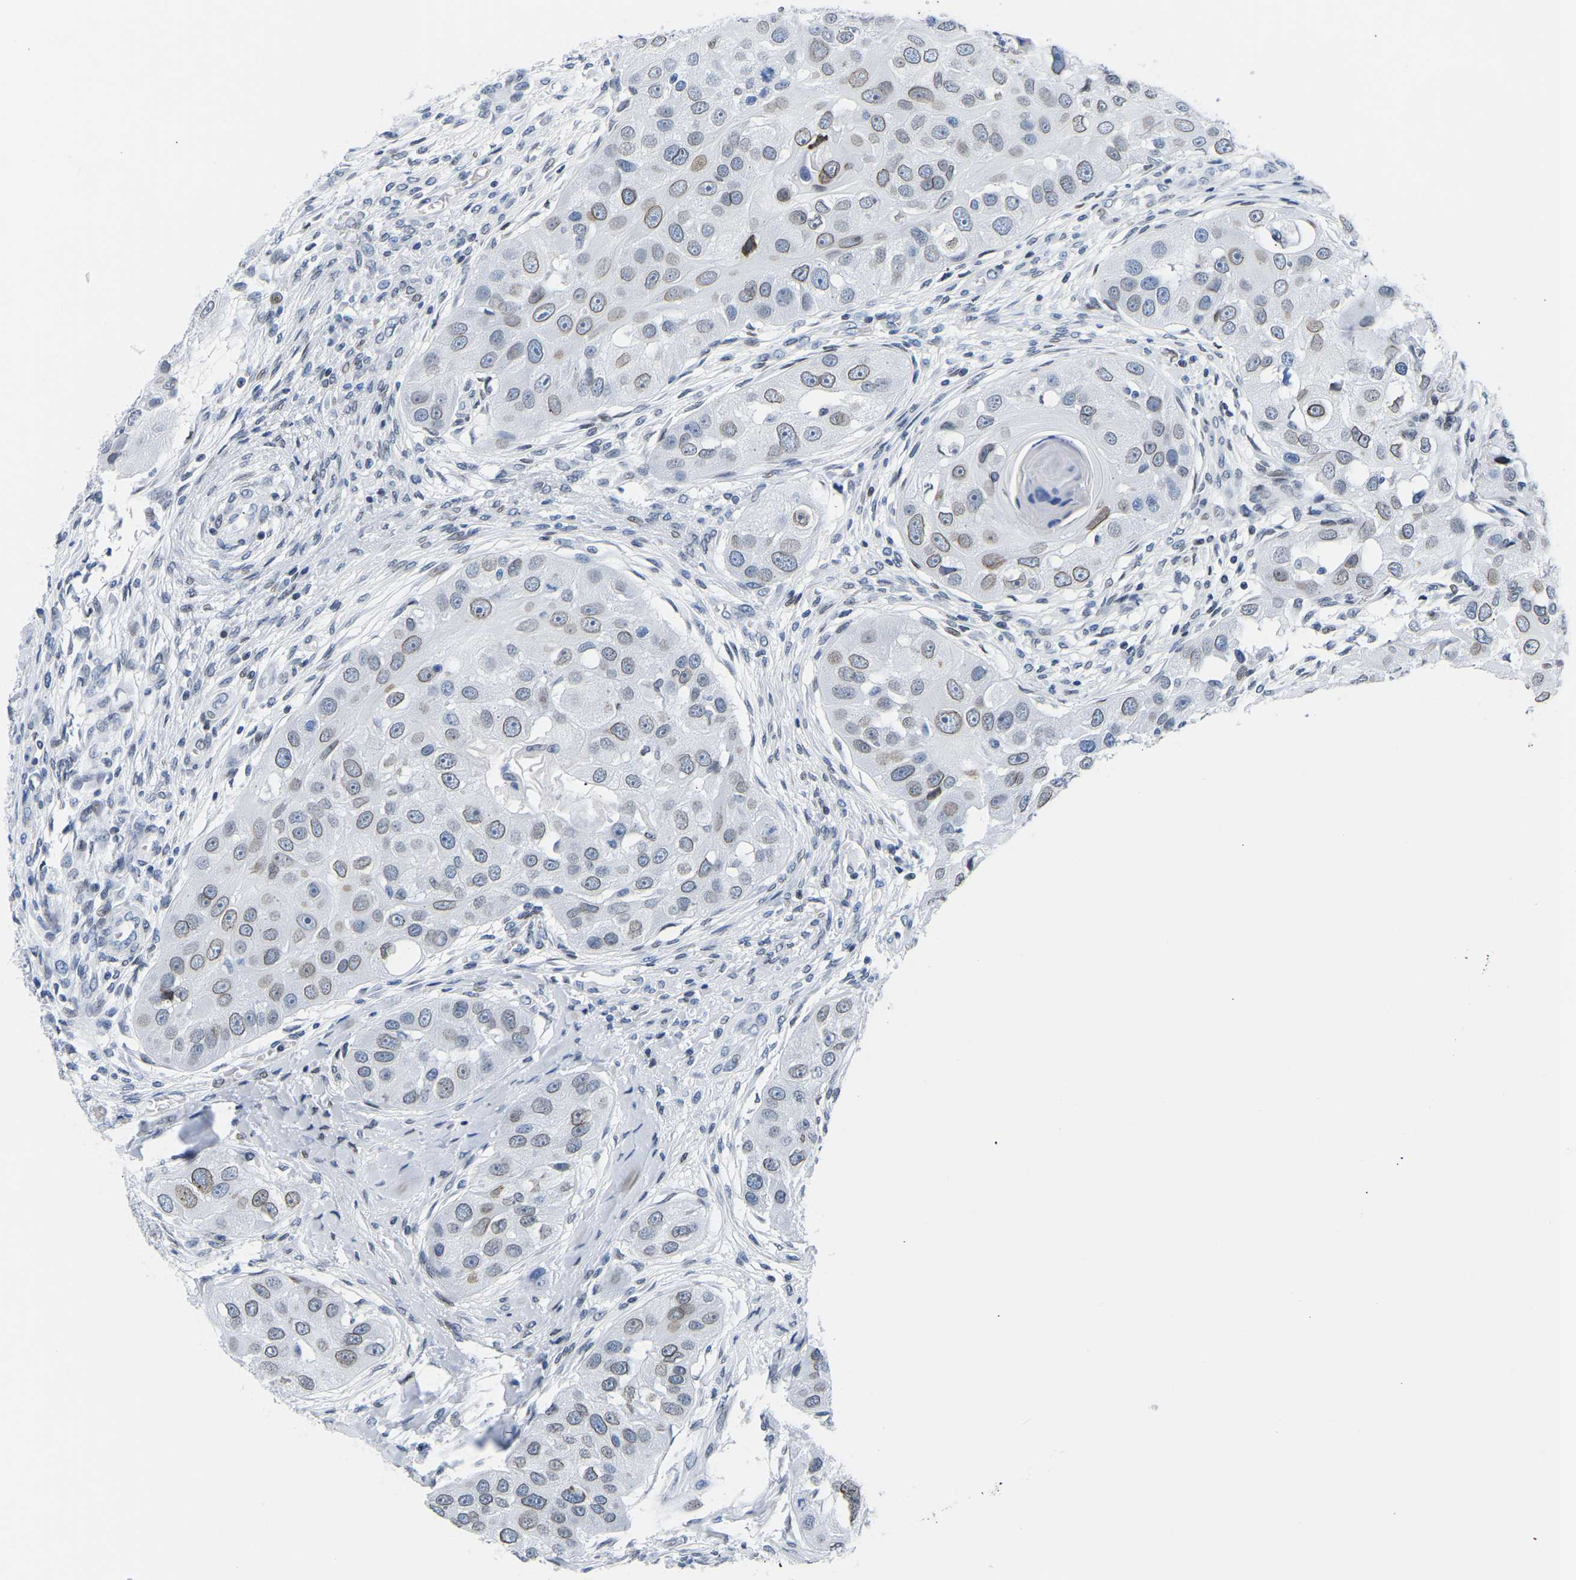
{"staining": {"intensity": "weak", "quantity": "25%-75%", "location": "cytoplasmic/membranous,nuclear"}, "tissue": "head and neck cancer", "cell_type": "Tumor cells", "image_type": "cancer", "snomed": [{"axis": "morphology", "description": "Normal tissue, NOS"}, {"axis": "morphology", "description": "Squamous cell carcinoma, NOS"}, {"axis": "topography", "description": "Skeletal muscle"}, {"axis": "topography", "description": "Head-Neck"}], "caption": "IHC micrograph of neoplastic tissue: head and neck squamous cell carcinoma stained using immunohistochemistry (IHC) shows low levels of weak protein expression localized specifically in the cytoplasmic/membranous and nuclear of tumor cells, appearing as a cytoplasmic/membranous and nuclear brown color.", "gene": "UPK3A", "patient": {"sex": "male", "age": 51}}